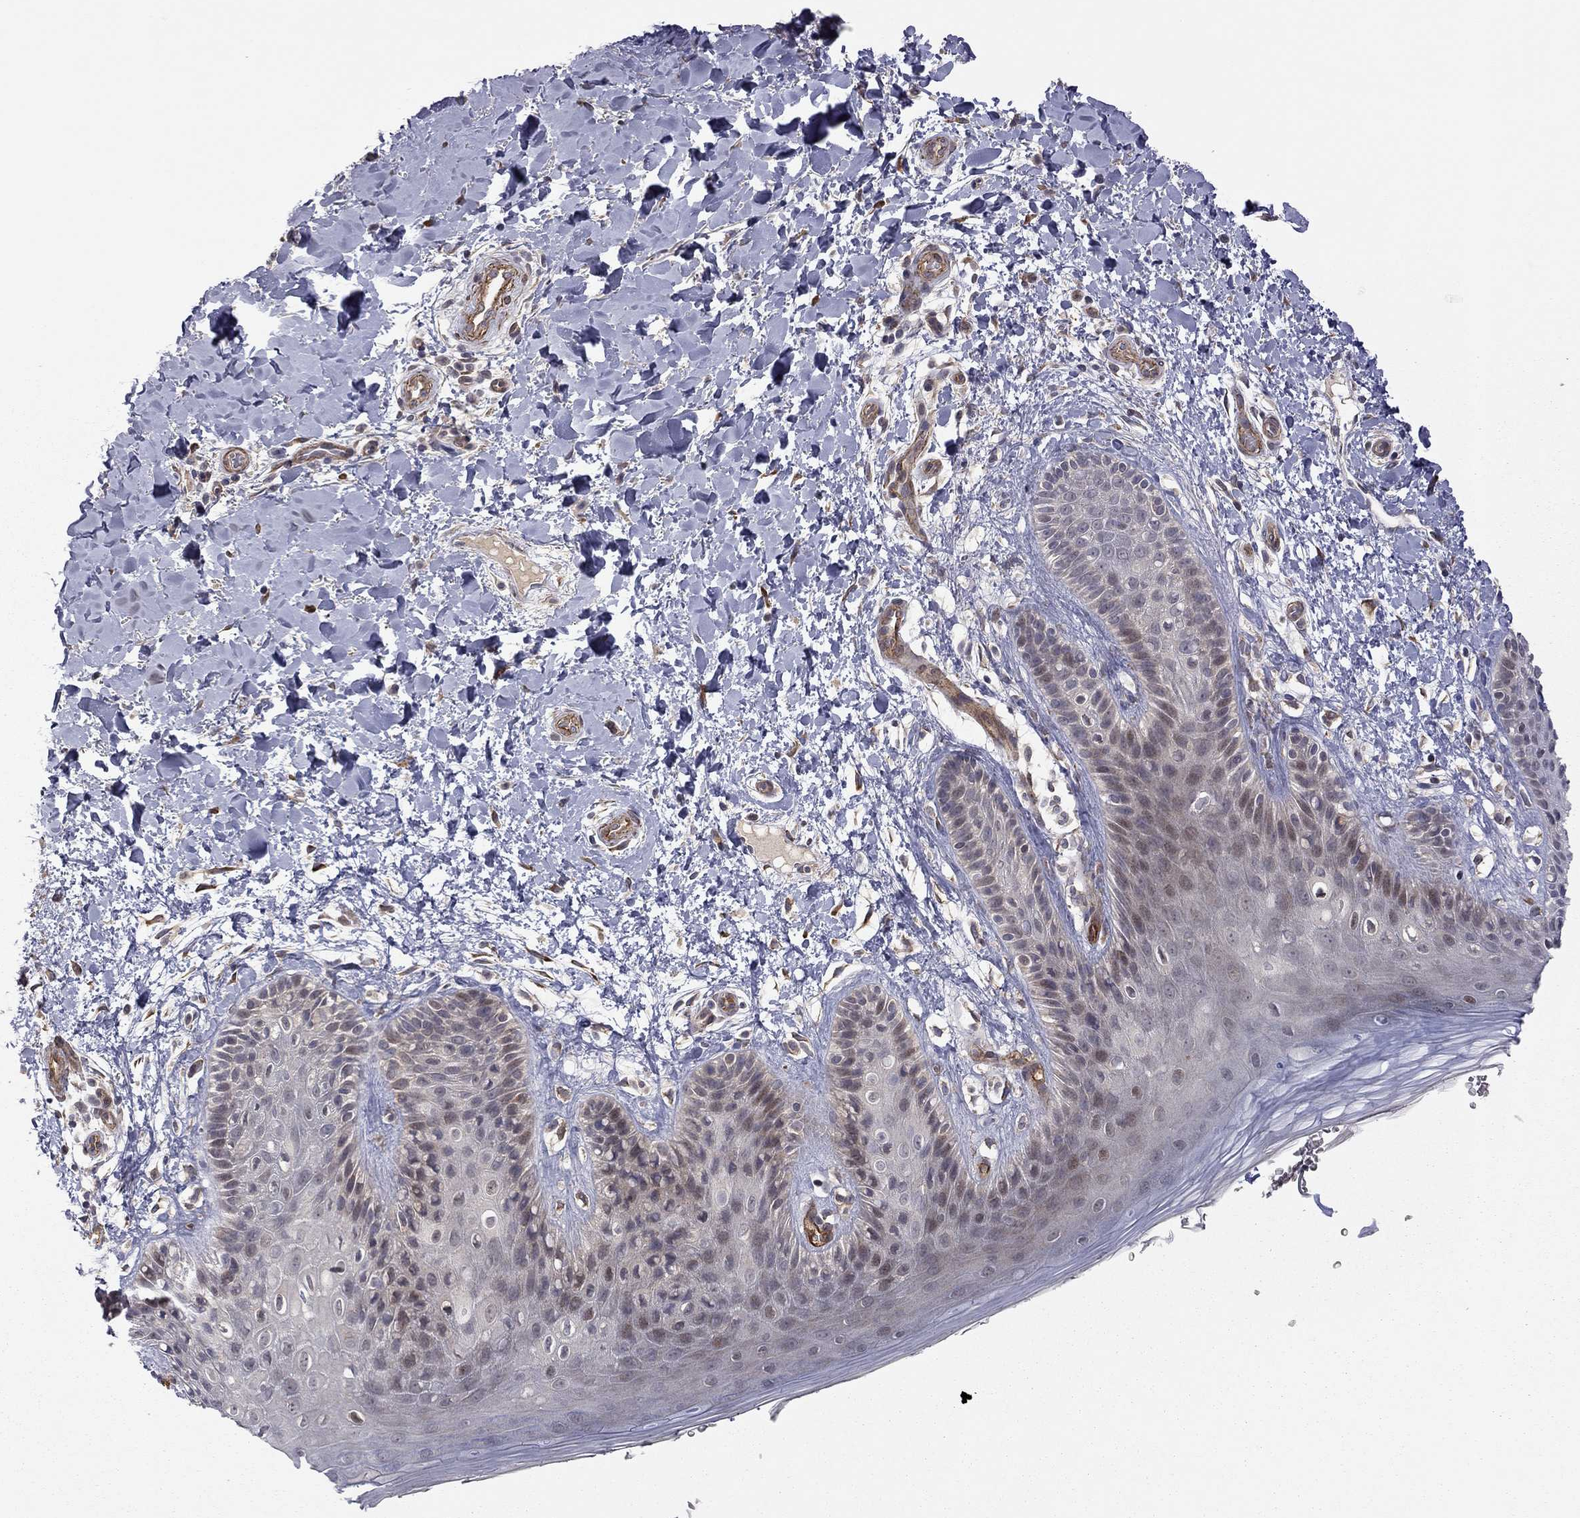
{"staining": {"intensity": "negative", "quantity": "none", "location": "none"}, "tissue": "skin", "cell_type": "Epidermal cells", "image_type": "normal", "snomed": [{"axis": "morphology", "description": "Normal tissue, NOS"}, {"axis": "topography", "description": "Anal"}], "caption": "High magnification brightfield microscopy of normal skin stained with DAB (3,3'-diaminobenzidine) (brown) and counterstained with hematoxylin (blue): epidermal cells show no significant positivity.", "gene": "EXOC3L2", "patient": {"sex": "male", "age": 36}}